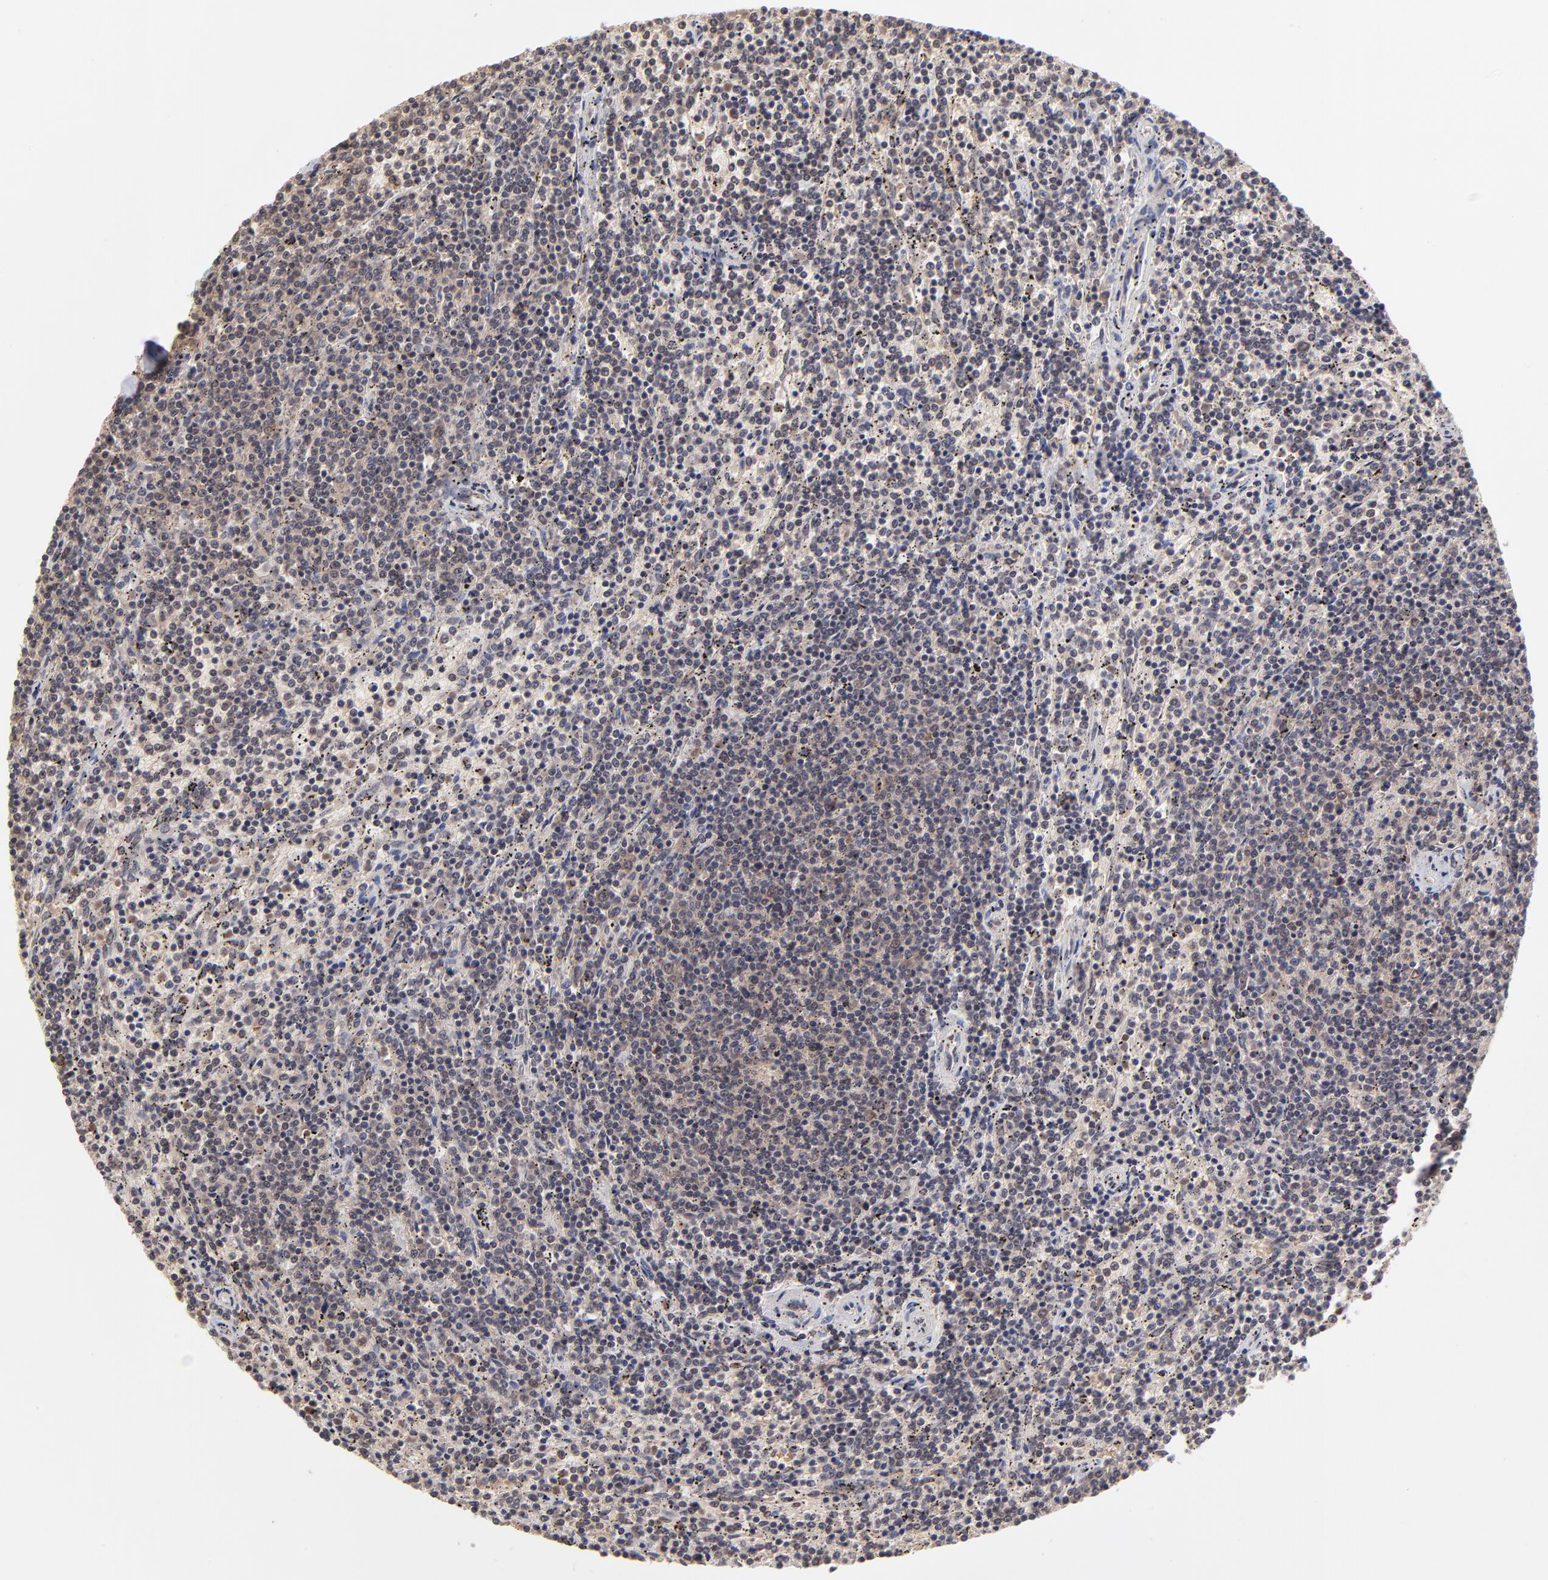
{"staining": {"intensity": "weak", "quantity": ">75%", "location": "cytoplasmic/membranous"}, "tissue": "lymphoma", "cell_type": "Tumor cells", "image_type": "cancer", "snomed": [{"axis": "morphology", "description": "Malignant lymphoma, non-Hodgkin's type, Low grade"}, {"axis": "topography", "description": "Spleen"}], "caption": "Immunohistochemistry photomicrograph of neoplastic tissue: malignant lymphoma, non-Hodgkin's type (low-grade) stained using immunohistochemistry (IHC) displays low levels of weak protein expression localized specifically in the cytoplasmic/membranous of tumor cells, appearing as a cytoplasmic/membranous brown color.", "gene": "UBE2E3", "patient": {"sex": "female", "age": 50}}